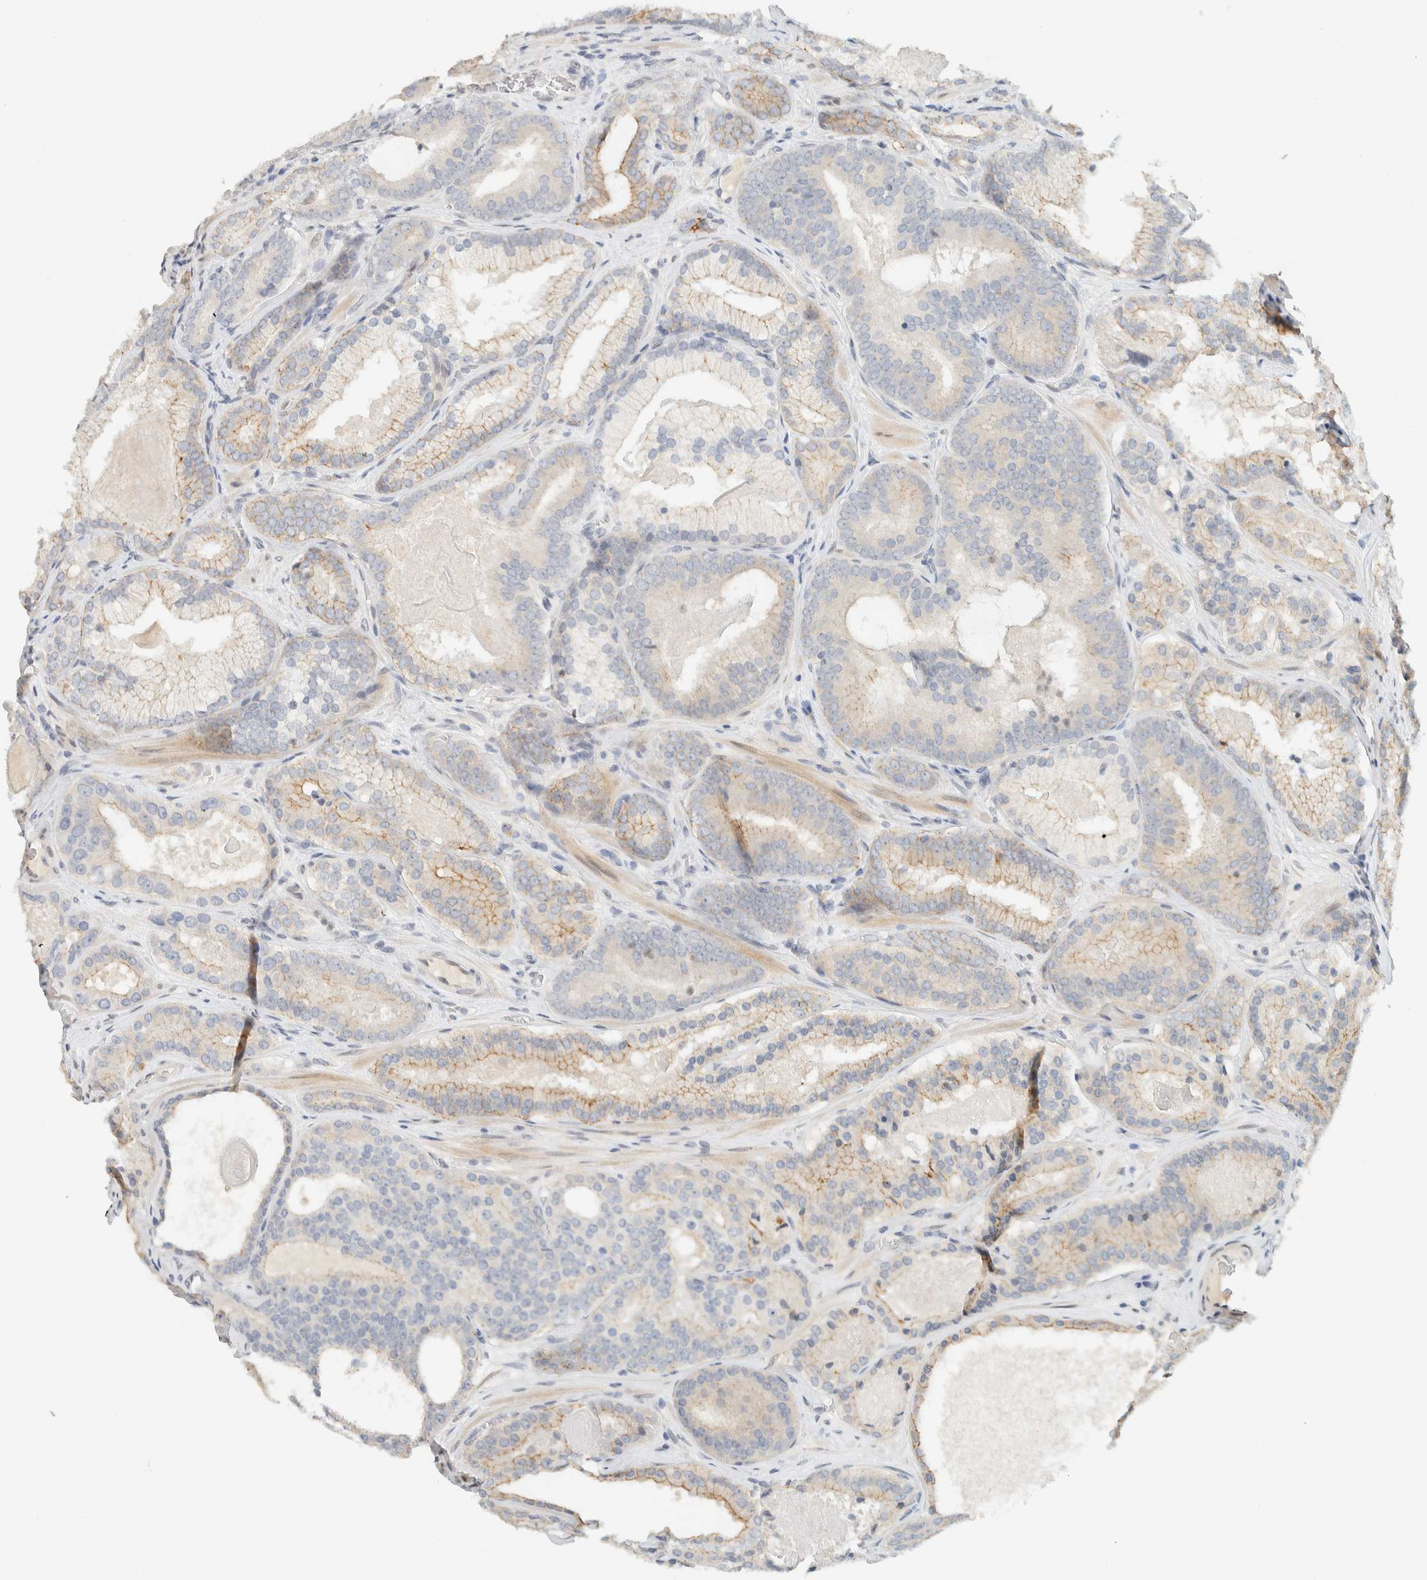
{"staining": {"intensity": "weak", "quantity": "<25%", "location": "cytoplasmic/membranous"}, "tissue": "prostate cancer", "cell_type": "Tumor cells", "image_type": "cancer", "snomed": [{"axis": "morphology", "description": "Adenocarcinoma, High grade"}, {"axis": "topography", "description": "Prostate"}], "caption": "IHC histopathology image of neoplastic tissue: prostate adenocarcinoma (high-grade) stained with DAB (3,3'-diaminobenzidine) reveals no significant protein expression in tumor cells.", "gene": "C1QTNF12", "patient": {"sex": "male", "age": 60}}